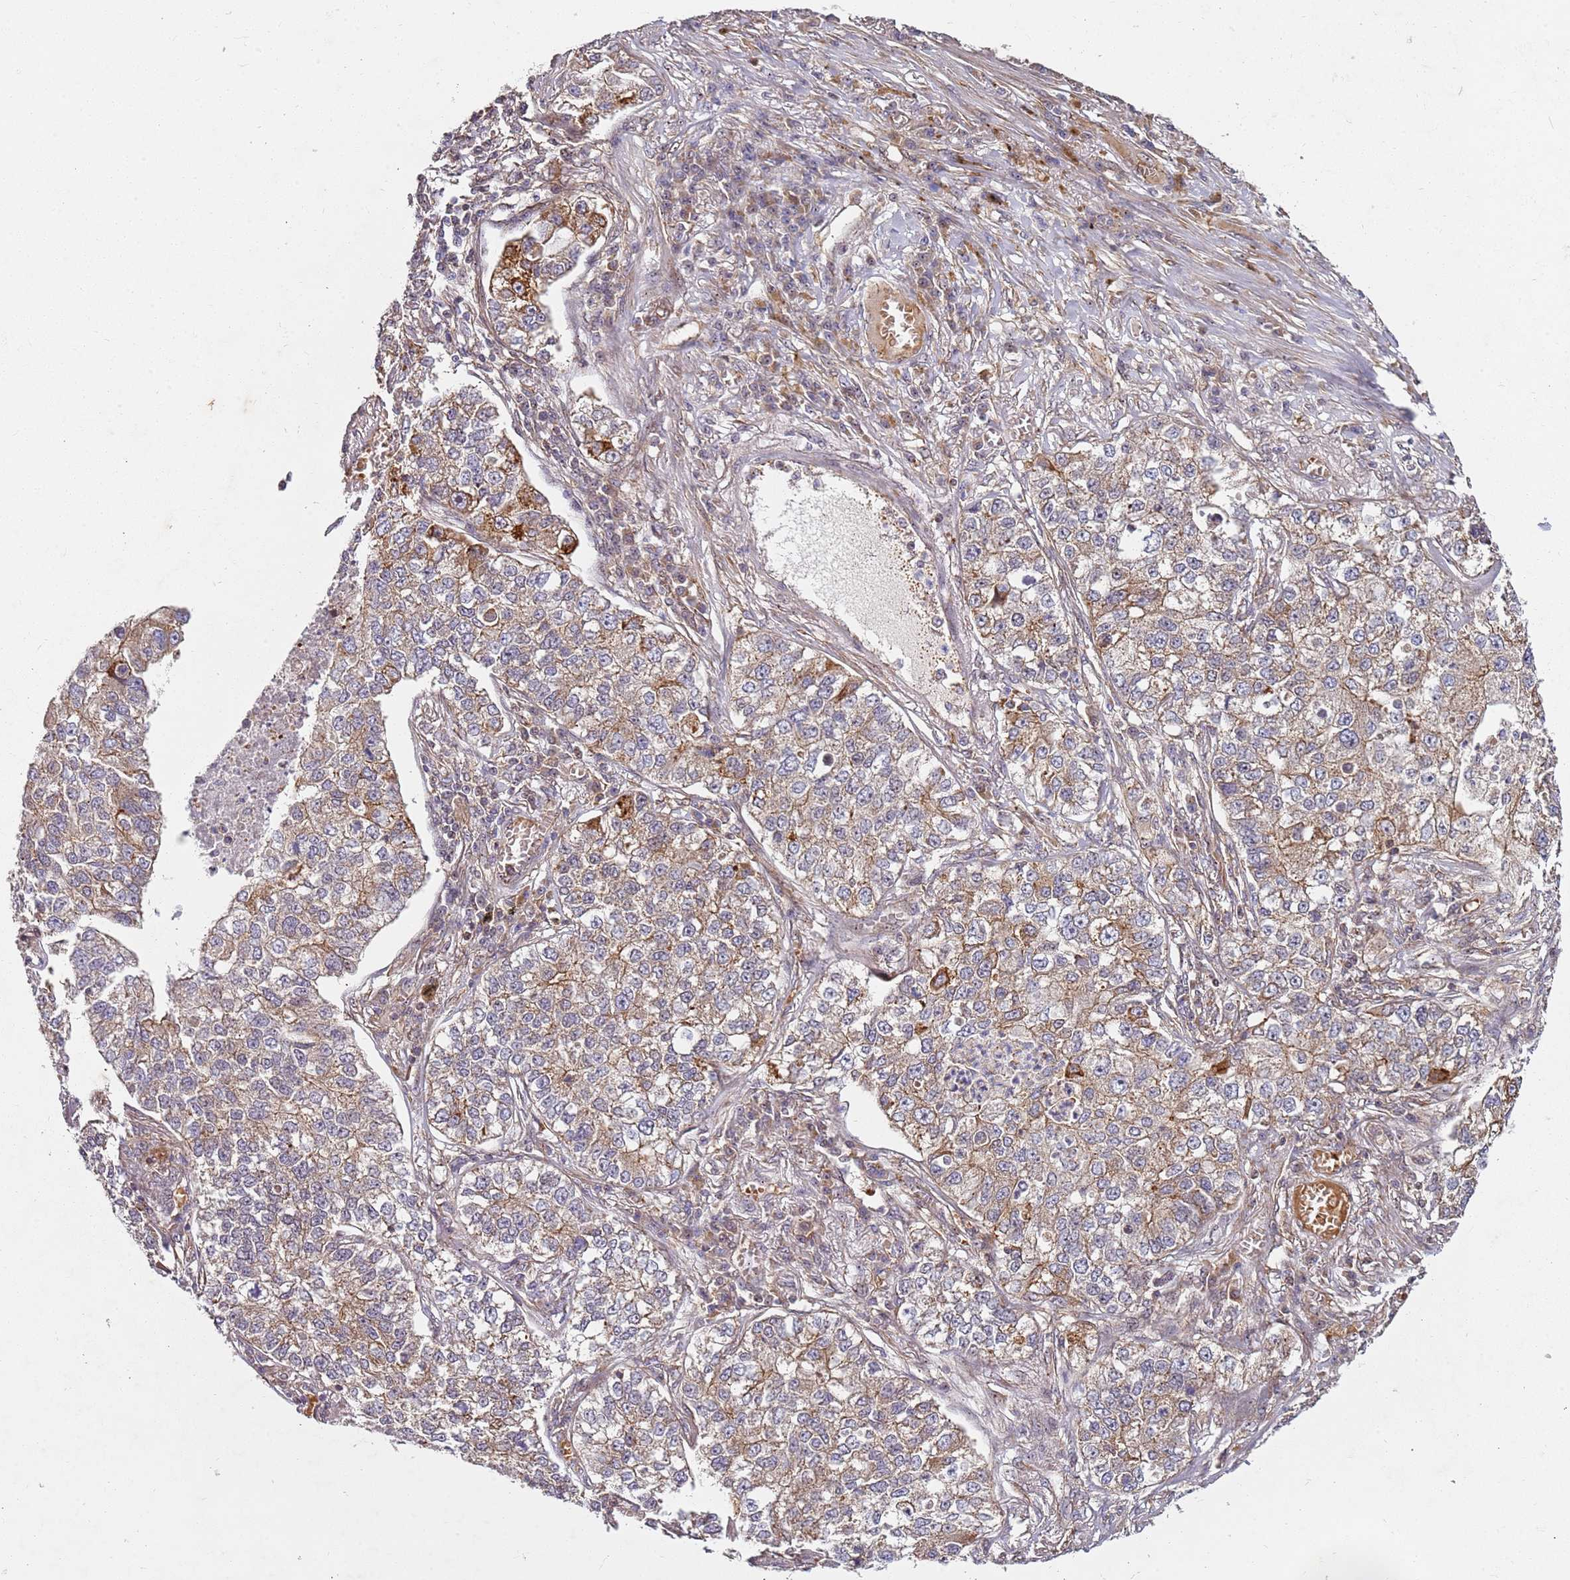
{"staining": {"intensity": "moderate", "quantity": ">75%", "location": "cytoplasmic/membranous"}, "tissue": "lung cancer", "cell_type": "Tumor cells", "image_type": "cancer", "snomed": [{"axis": "morphology", "description": "Adenocarcinoma, NOS"}, {"axis": "topography", "description": "Lung"}], "caption": "Immunohistochemistry (IHC) of lung adenocarcinoma demonstrates medium levels of moderate cytoplasmic/membranous staining in about >75% of tumor cells.", "gene": "C2CD4B", "patient": {"sex": "male", "age": 49}}